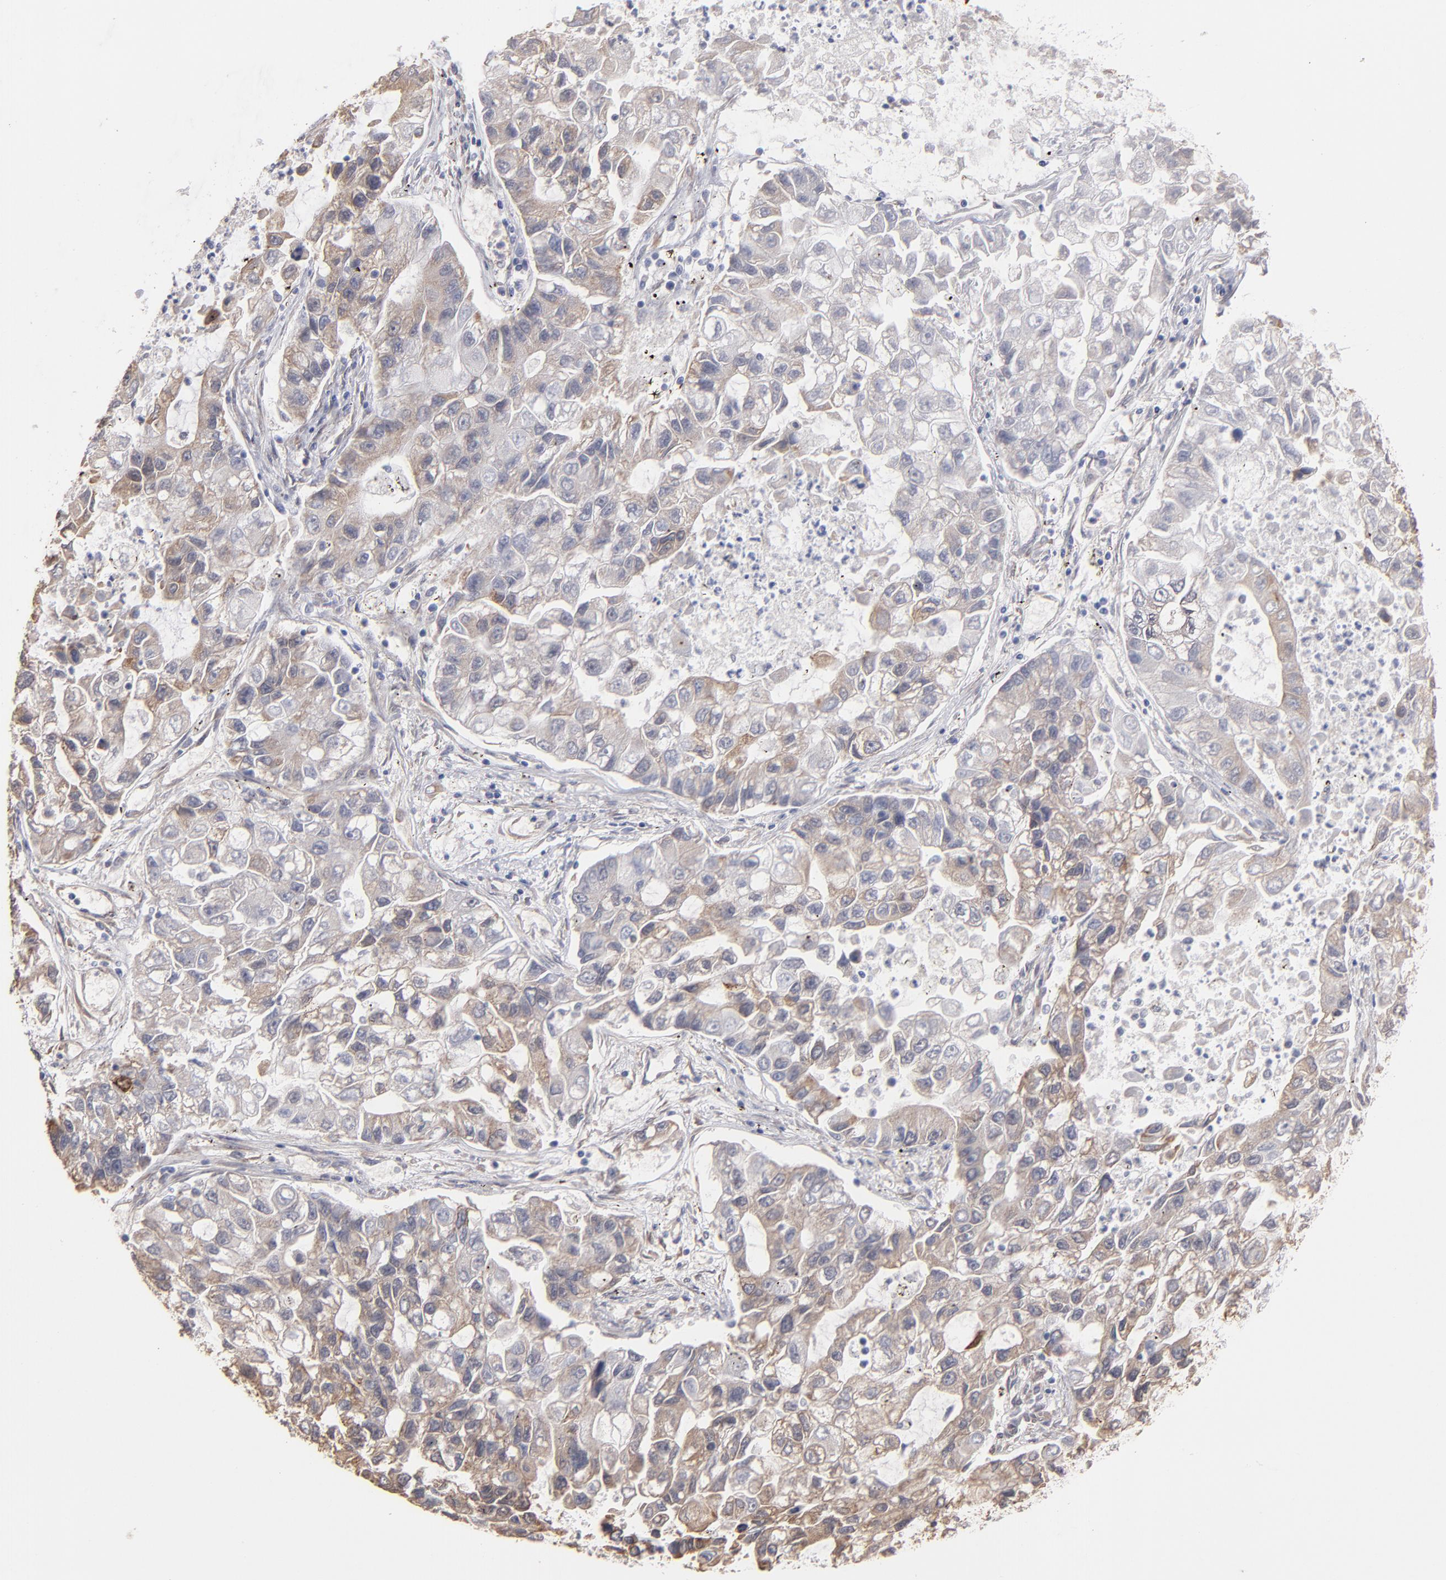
{"staining": {"intensity": "weak", "quantity": ">75%", "location": "cytoplasmic/membranous"}, "tissue": "lung cancer", "cell_type": "Tumor cells", "image_type": "cancer", "snomed": [{"axis": "morphology", "description": "Adenocarcinoma, NOS"}, {"axis": "topography", "description": "Lung"}], "caption": "A low amount of weak cytoplasmic/membranous staining is appreciated in about >75% of tumor cells in adenocarcinoma (lung) tissue.", "gene": "PGRMC1", "patient": {"sex": "female", "age": 51}}